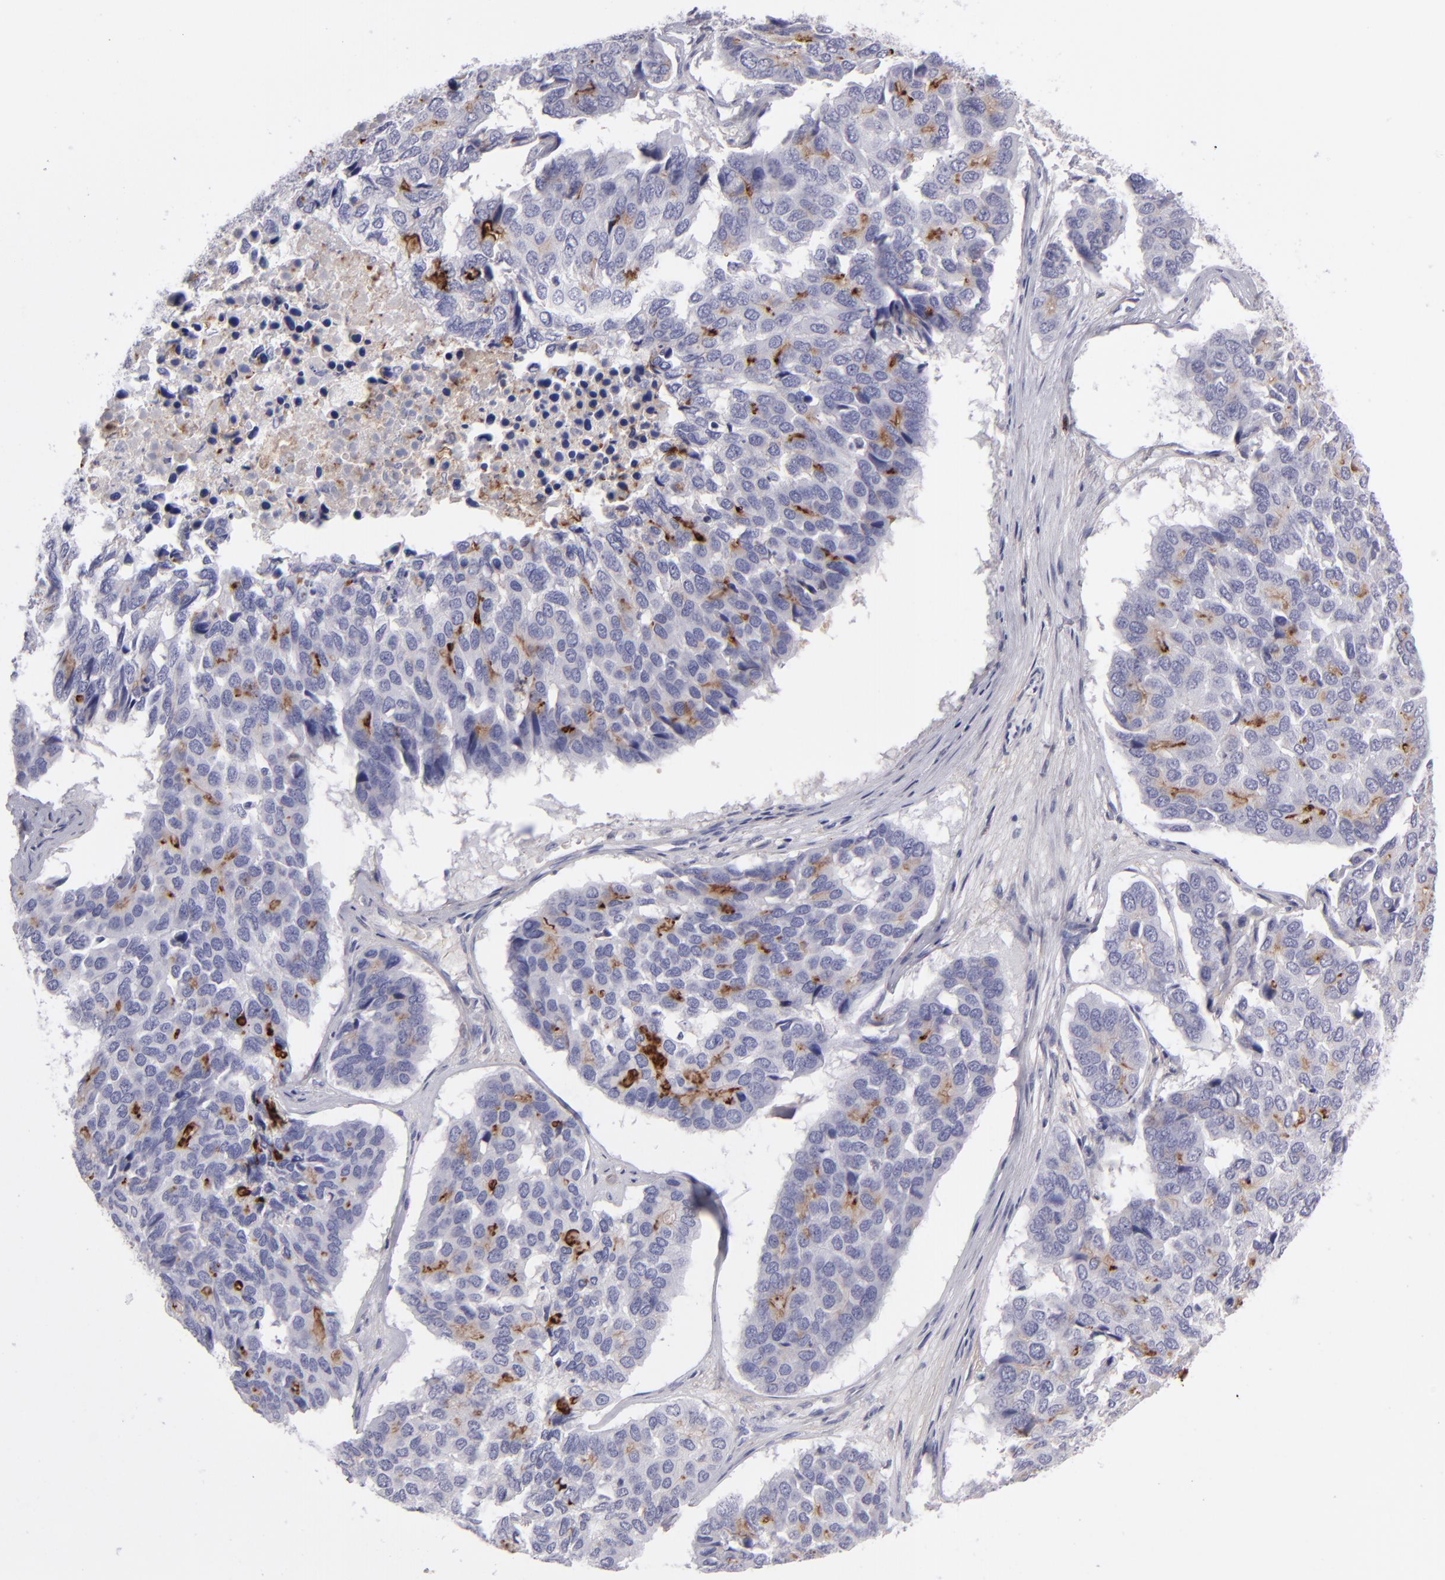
{"staining": {"intensity": "weak", "quantity": "25%-75%", "location": "cytoplasmic/membranous"}, "tissue": "pancreatic cancer", "cell_type": "Tumor cells", "image_type": "cancer", "snomed": [{"axis": "morphology", "description": "Adenocarcinoma, NOS"}, {"axis": "topography", "description": "Pancreas"}], "caption": "Immunohistochemical staining of human adenocarcinoma (pancreatic) exhibits low levels of weak cytoplasmic/membranous staining in approximately 25%-75% of tumor cells.", "gene": "ANPEP", "patient": {"sex": "male", "age": 50}}